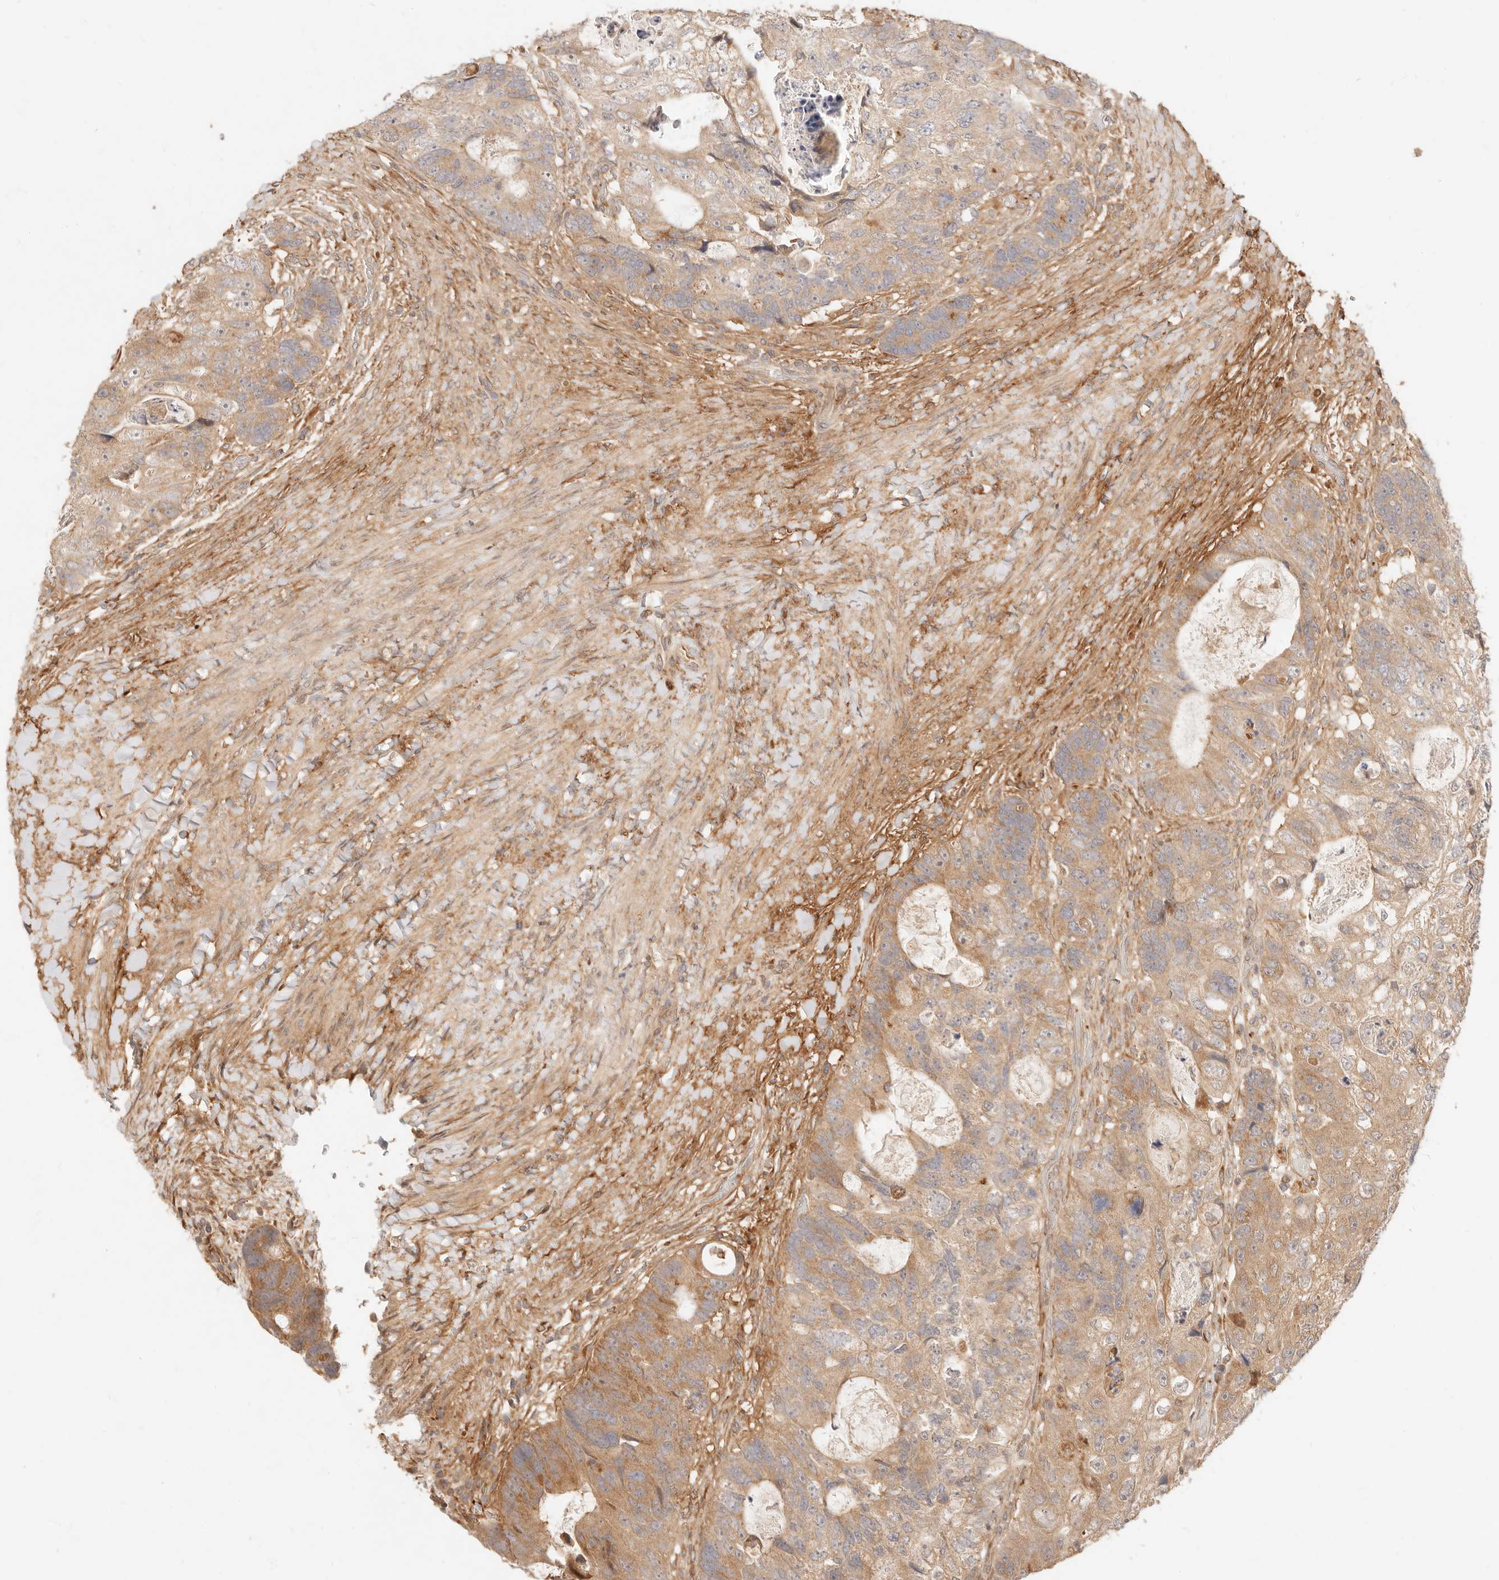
{"staining": {"intensity": "moderate", "quantity": ">75%", "location": "cytoplasmic/membranous"}, "tissue": "colorectal cancer", "cell_type": "Tumor cells", "image_type": "cancer", "snomed": [{"axis": "morphology", "description": "Adenocarcinoma, NOS"}, {"axis": "topography", "description": "Rectum"}], "caption": "Protein expression analysis of human colorectal cancer (adenocarcinoma) reveals moderate cytoplasmic/membranous staining in about >75% of tumor cells. (IHC, brightfield microscopy, high magnification).", "gene": "UBXN10", "patient": {"sex": "male", "age": 59}}